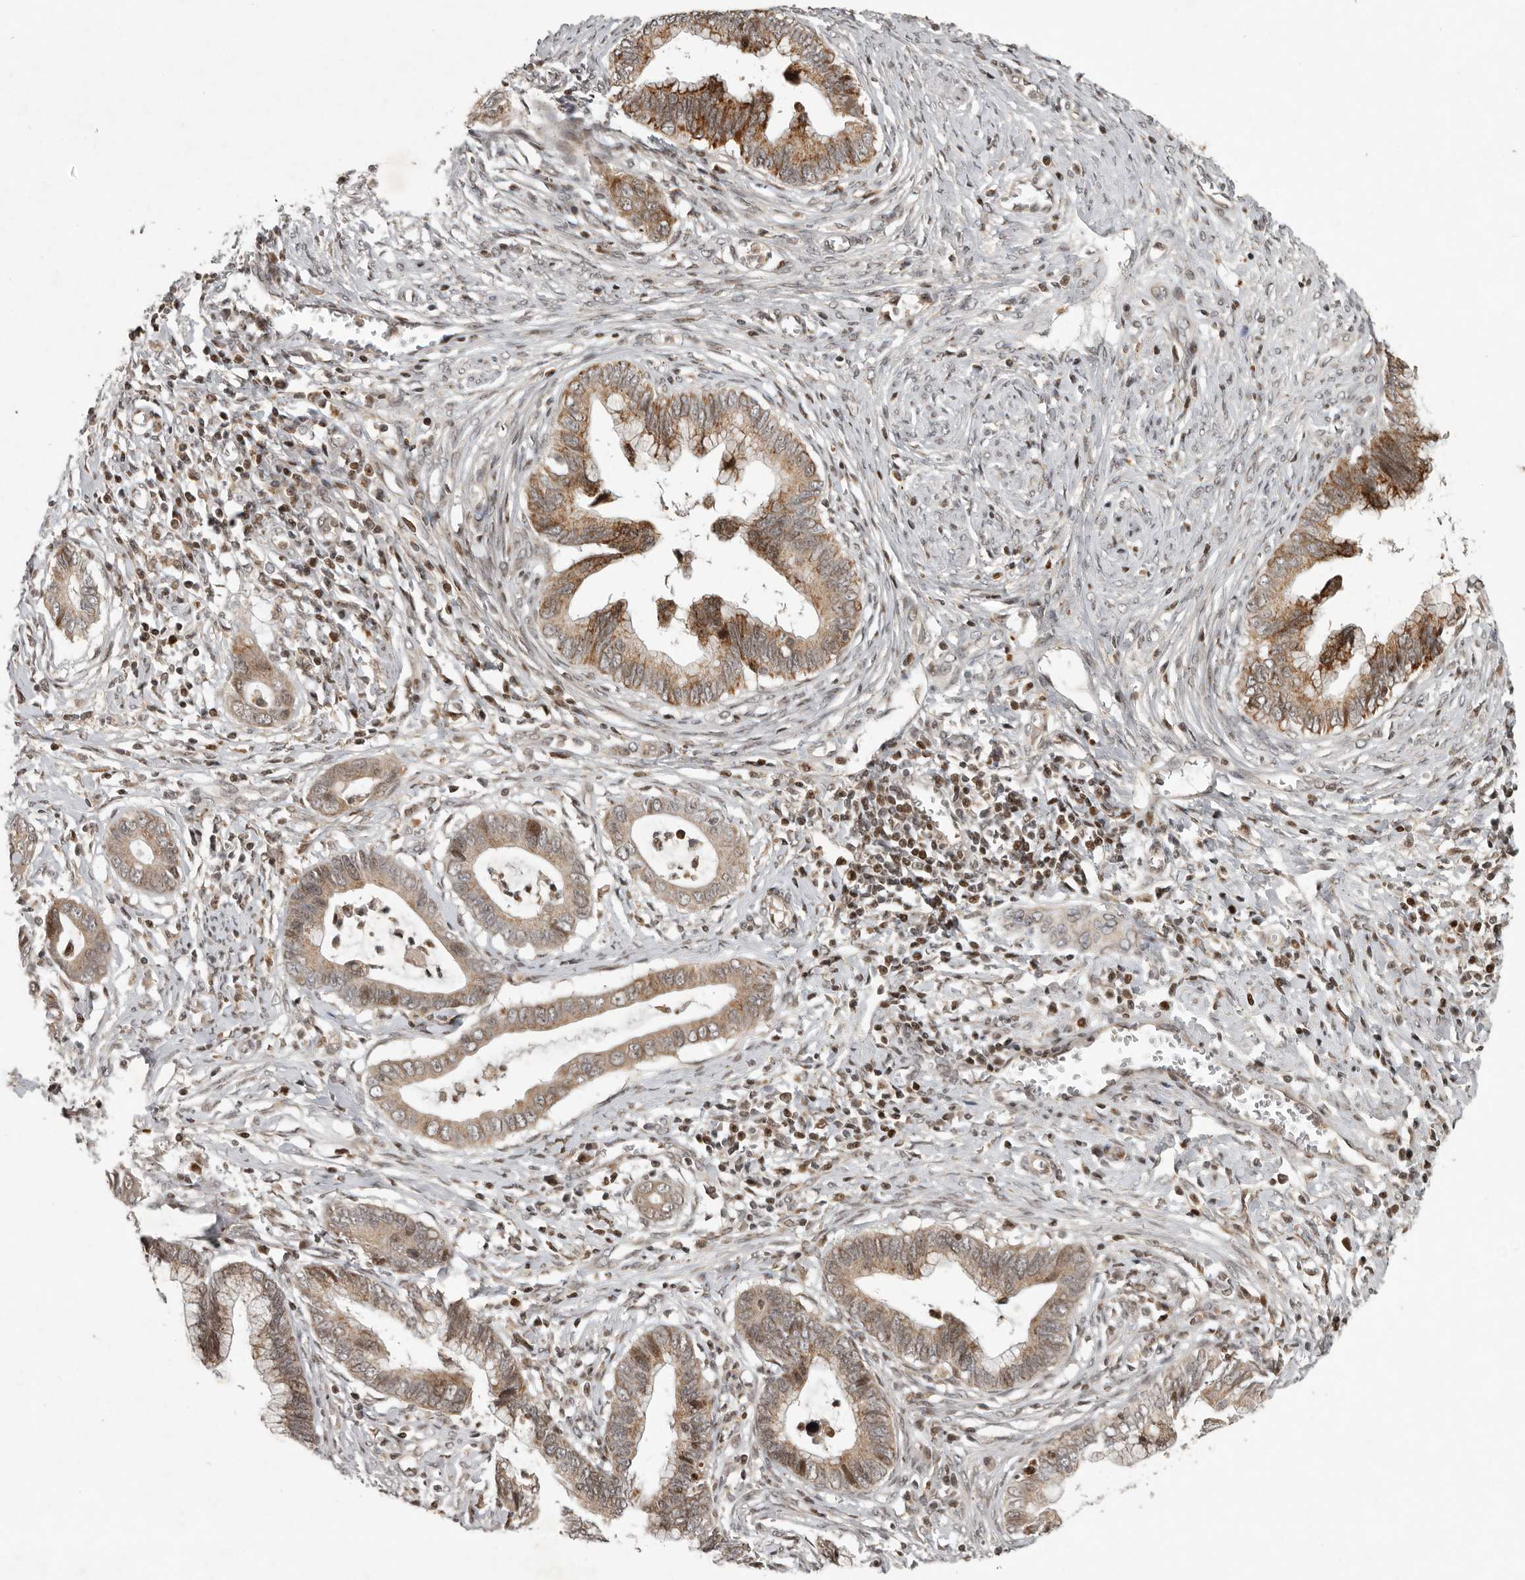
{"staining": {"intensity": "moderate", "quantity": ">75%", "location": "cytoplasmic/membranous,nuclear"}, "tissue": "cervical cancer", "cell_type": "Tumor cells", "image_type": "cancer", "snomed": [{"axis": "morphology", "description": "Adenocarcinoma, NOS"}, {"axis": "topography", "description": "Cervix"}], "caption": "DAB (3,3'-diaminobenzidine) immunohistochemical staining of cervical adenocarcinoma exhibits moderate cytoplasmic/membranous and nuclear protein staining in about >75% of tumor cells. (brown staining indicates protein expression, while blue staining denotes nuclei).", "gene": "RABIF", "patient": {"sex": "female", "age": 44}}